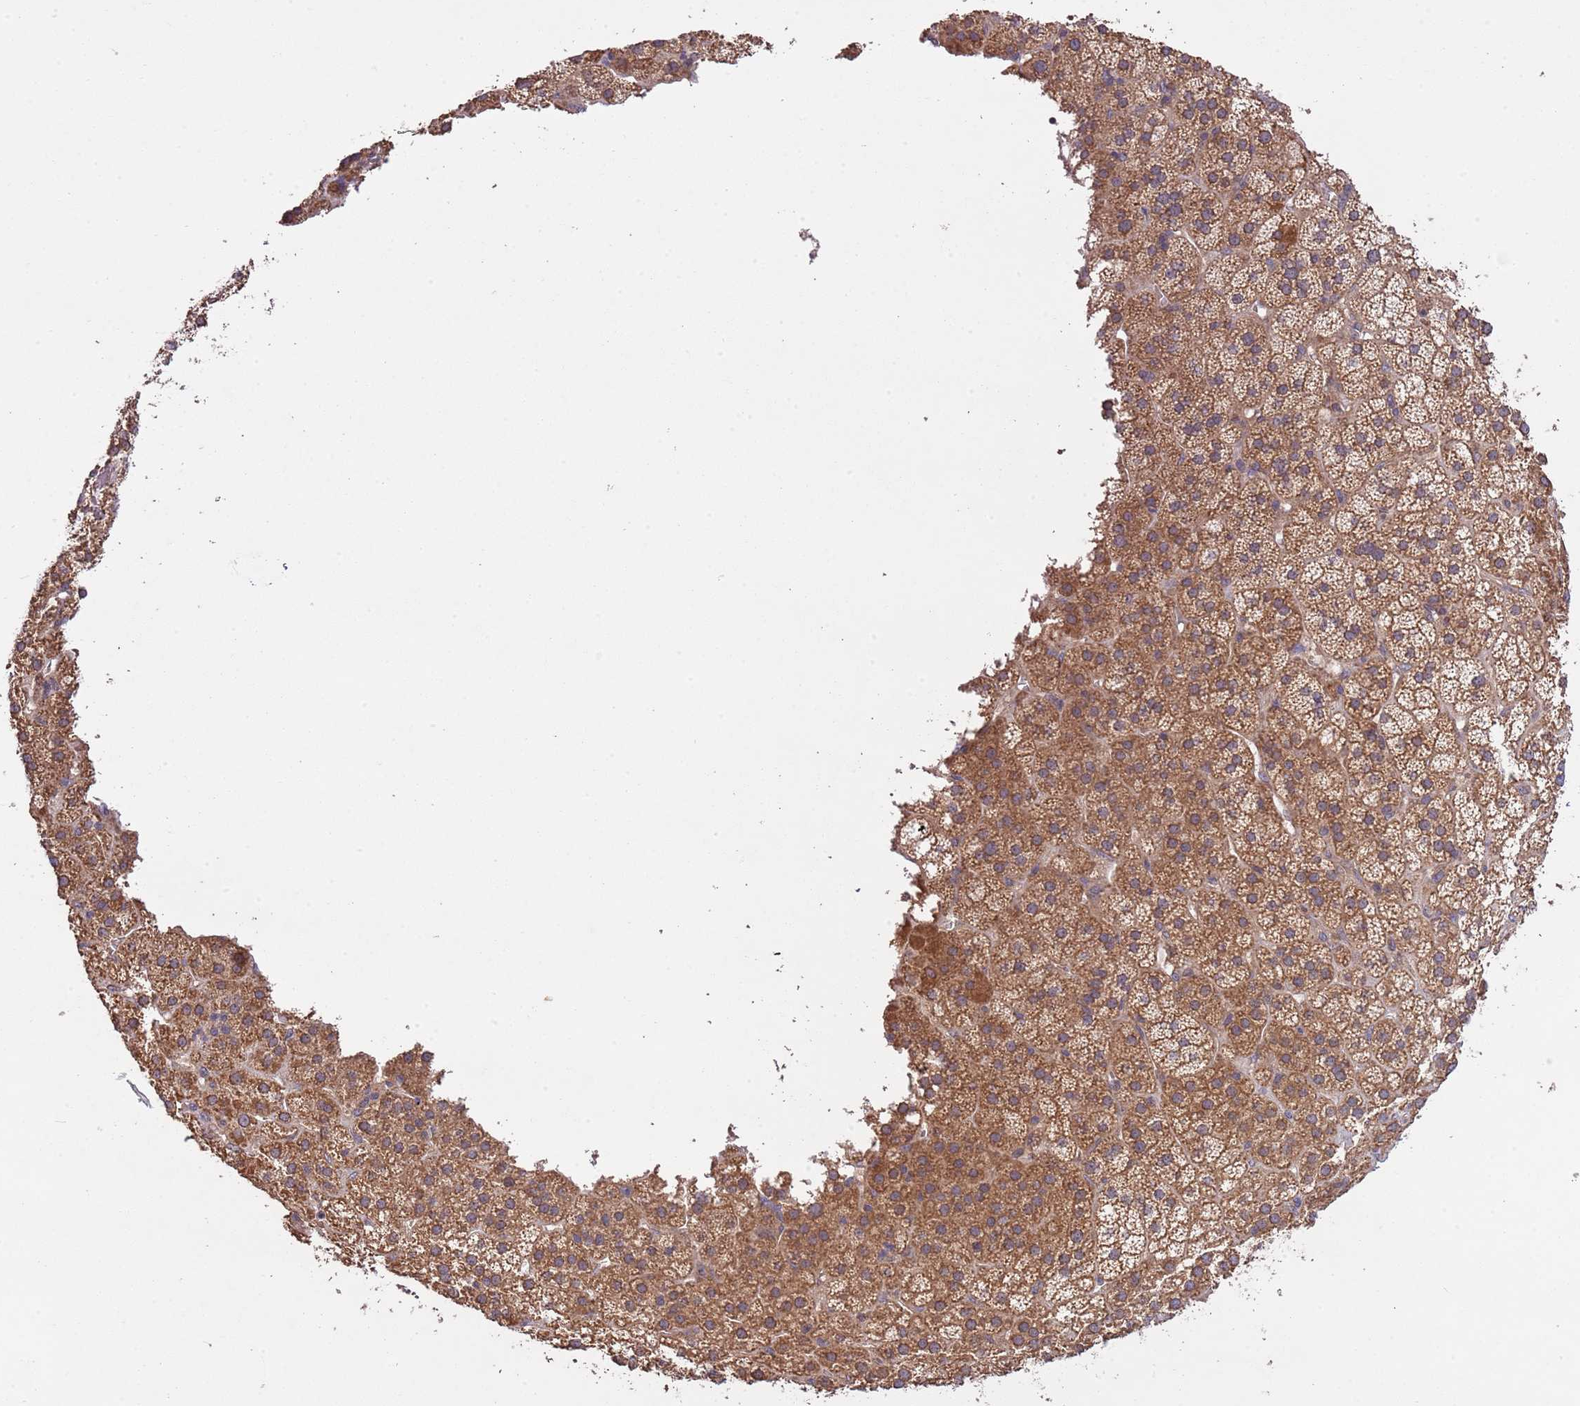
{"staining": {"intensity": "moderate", "quantity": ">75%", "location": "cytoplasmic/membranous"}, "tissue": "adrenal gland", "cell_type": "Glandular cells", "image_type": "normal", "snomed": [{"axis": "morphology", "description": "Normal tissue, NOS"}, {"axis": "topography", "description": "Adrenal gland"}], "caption": "Immunohistochemistry (IHC) (DAB (3,3'-diaminobenzidine)) staining of benign human adrenal gland demonstrates moderate cytoplasmic/membranous protein staining in approximately >75% of glandular cells.", "gene": "MFNG", "patient": {"sex": "female", "age": 70}}